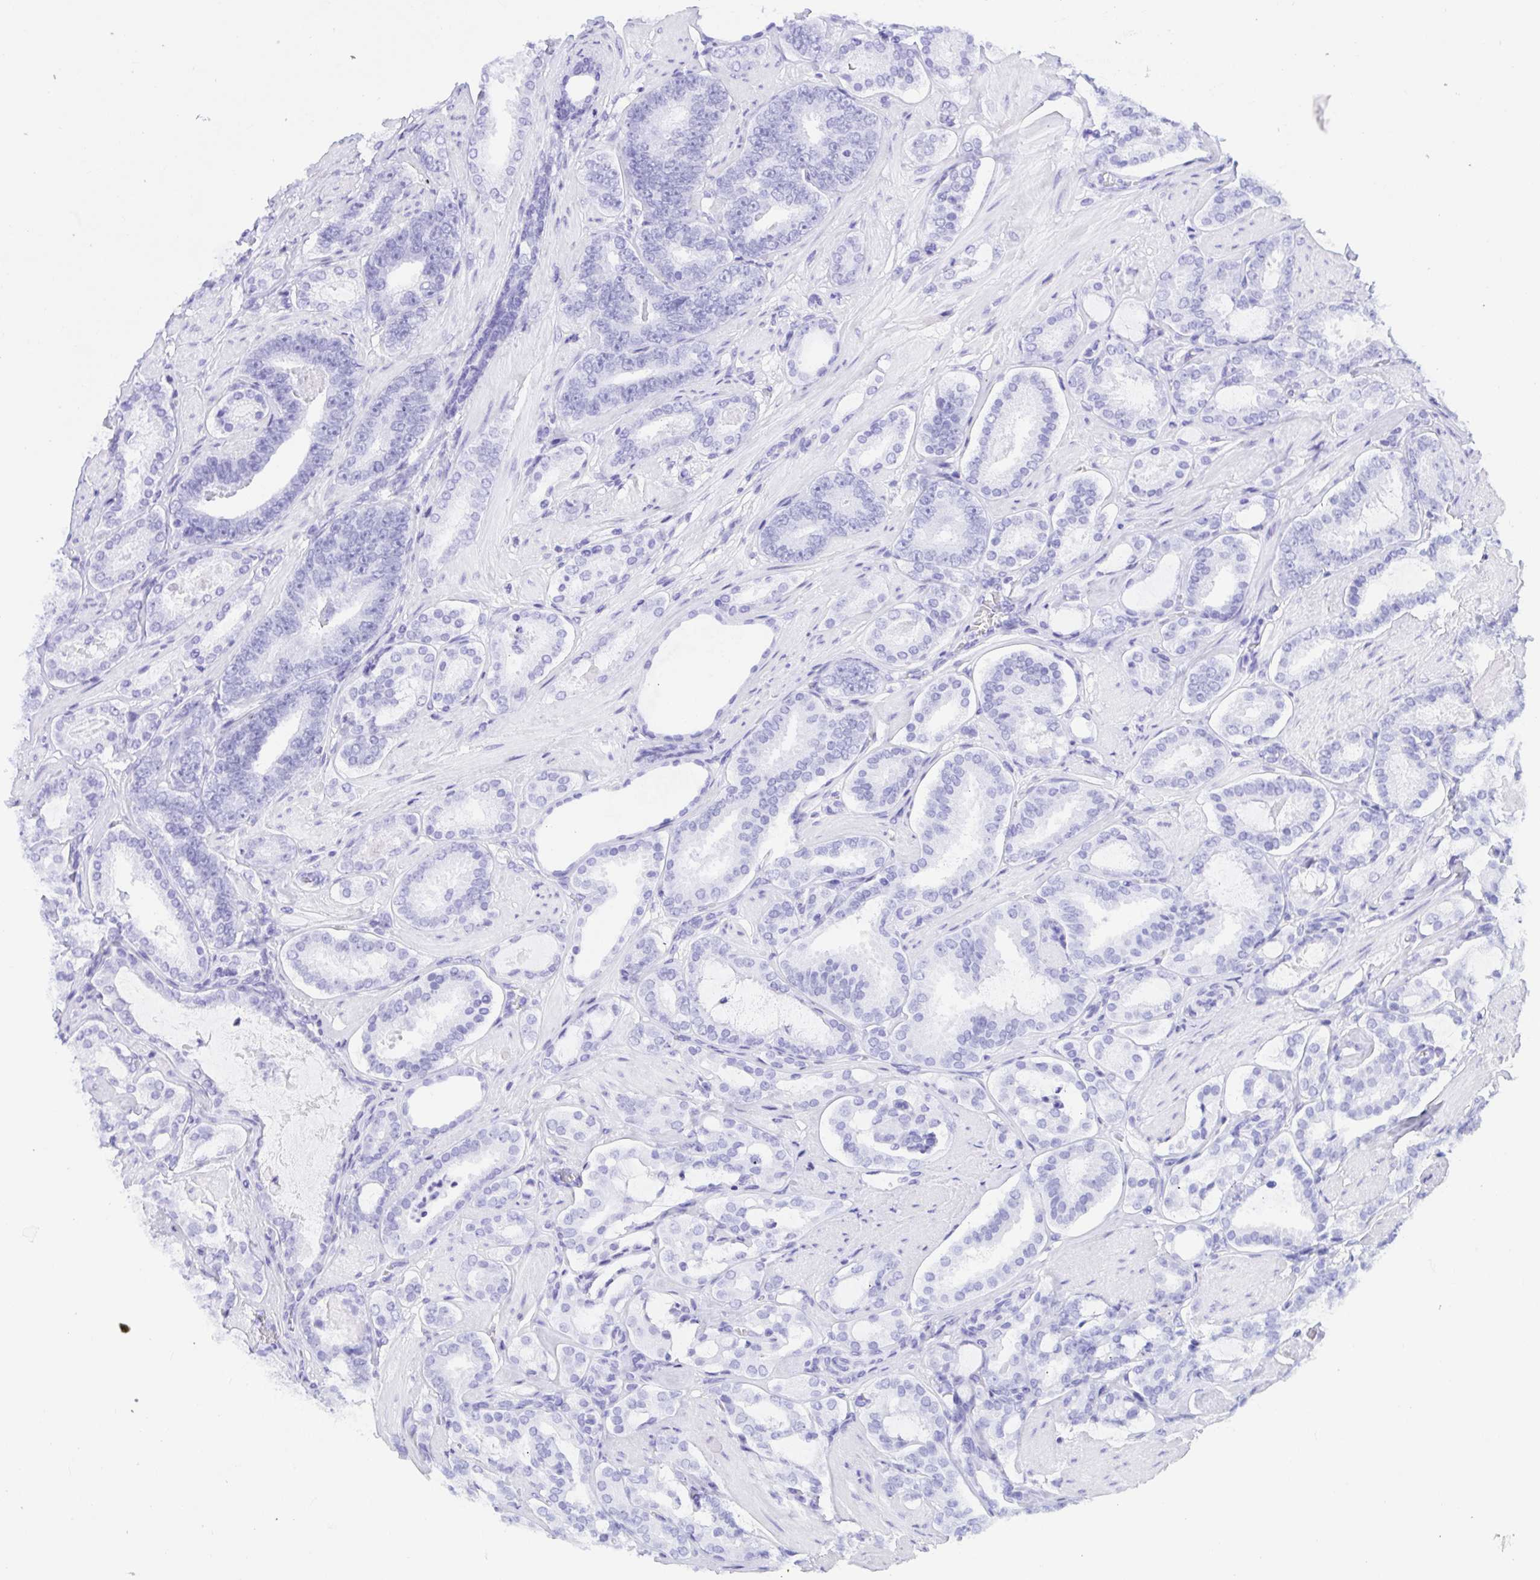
{"staining": {"intensity": "negative", "quantity": "none", "location": "none"}, "tissue": "prostate cancer", "cell_type": "Tumor cells", "image_type": "cancer", "snomed": [{"axis": "morphology", "description": "Adenocarcinoma, High grade"}, {"axis": "topography", "description": "Prostate"}], "caption": "A histopathology image of adenocarcinoma (high-grade) (prostate) stained for a protein demonstrates no brown staining in tumor cells. Brightfield microscopy of IHC stained with DAB (brown) and hematoxylin (blue), captured at high magnification.", "gene": "ANK1", "patient": {"sex": "male", "age": 63}}